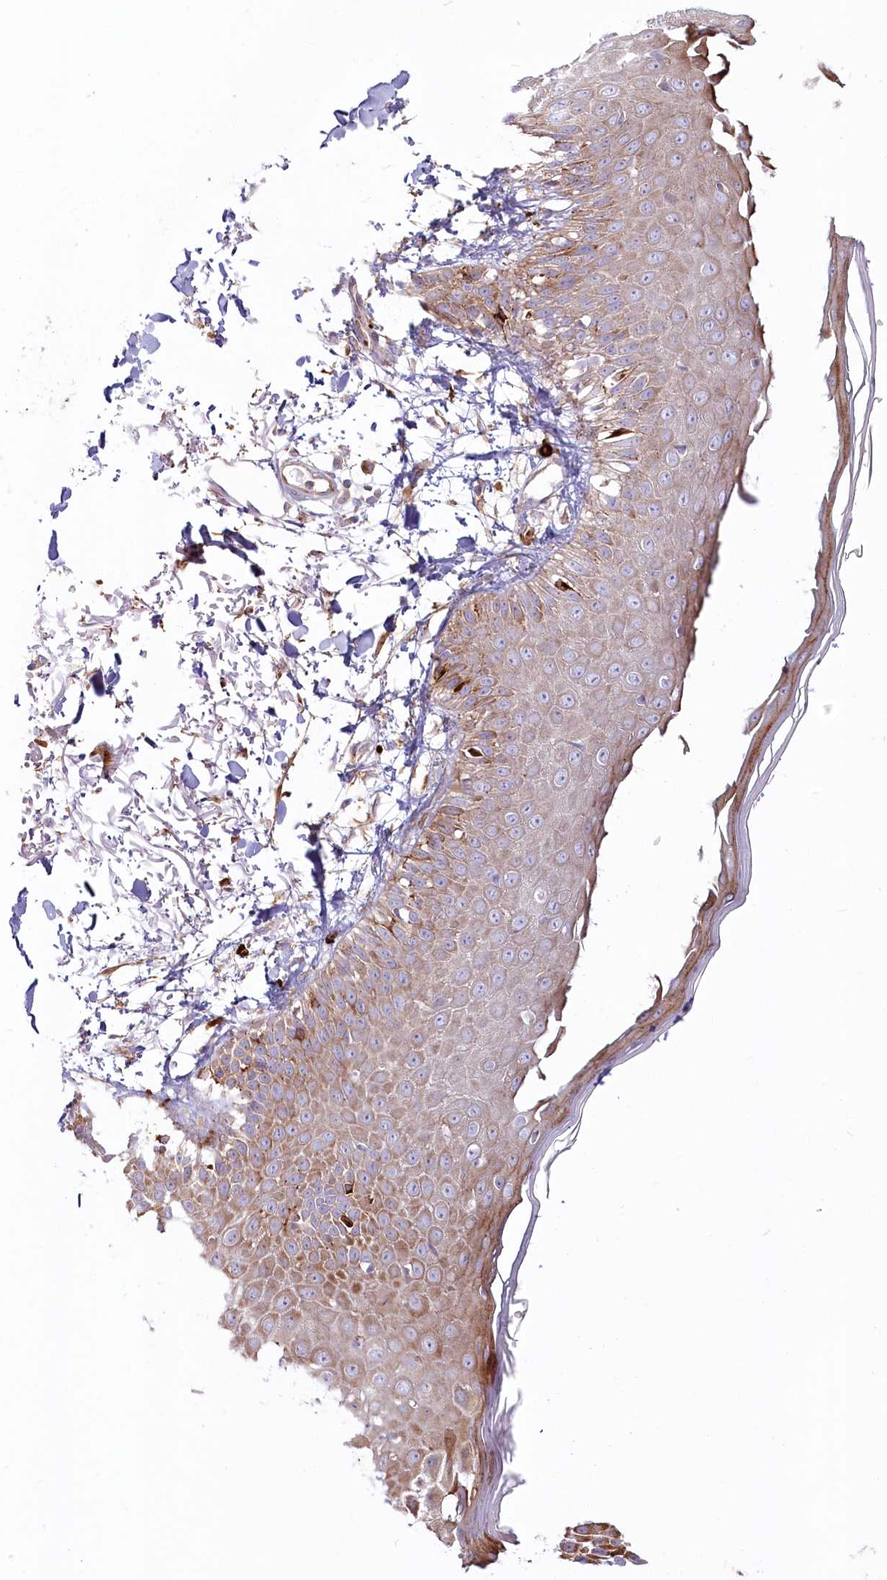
{"staining": {"intensity": "moderate", "quantity": ">75%", "location": "cytoplasmic/membranous"}, "tissue": "skin", "cell_type": "Fibroblasts", "image_type": "normal", "snomed": [{"axis": "morphology", "description": "Normal tissue, NOS"}, {"axis": "morphology", "description": "Squamous cell carcinoma, NOS"}, {"axis": "topography", "description": "Skin"}, {"axis": "topography", "description": "Peripheral nerve tissue"}], "caption": "This image exhibits IHC staining of benign skin, with medium moderate cytoplasmic/membranous positivity in about >75% of fibroblasts.", "gene": "HARS2", "patient": {"sex": "male", "age": 83}}